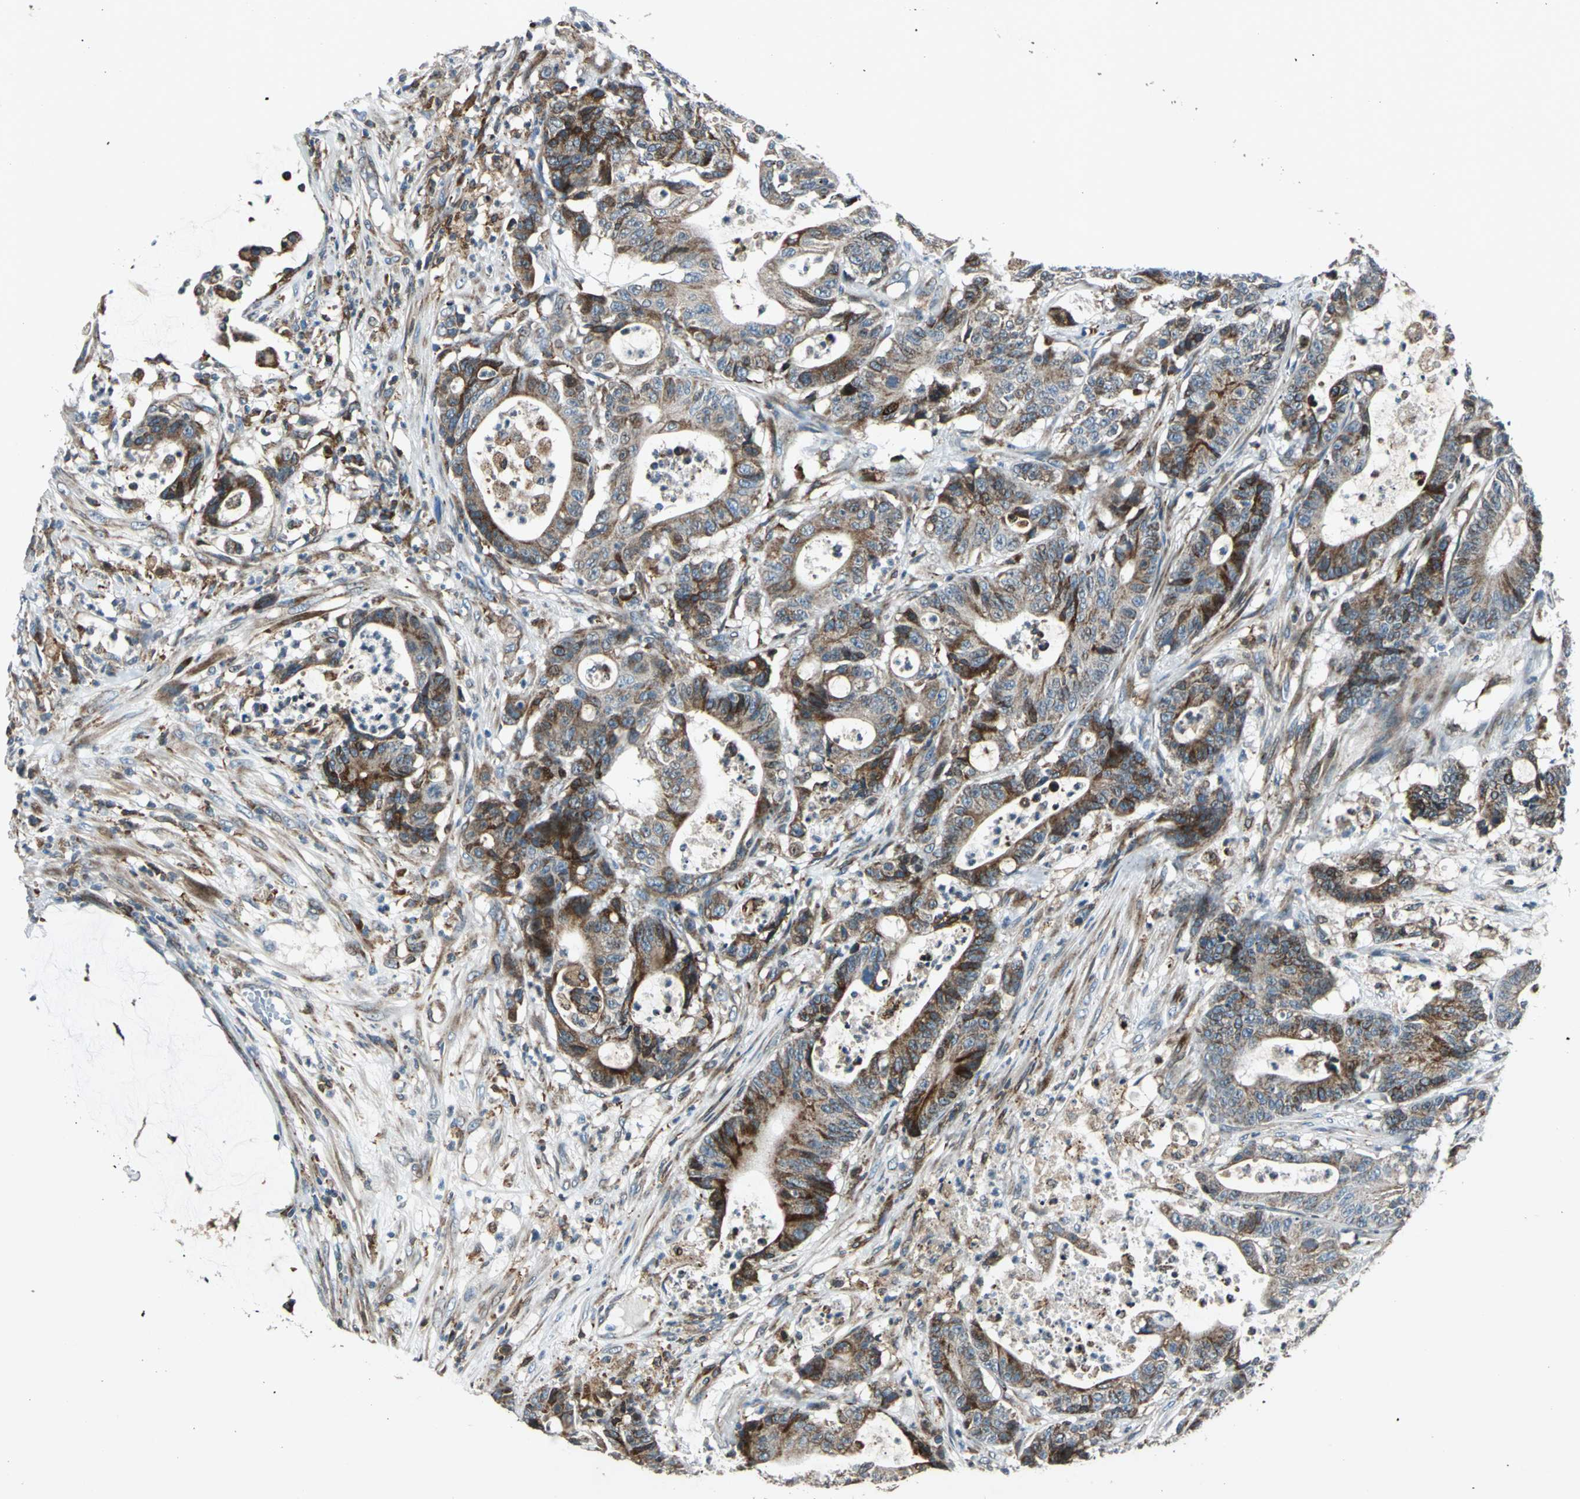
{"staining": {"intensity": "moderate", "quantity": "25%-75%", "location": "cytoplasmic/membranous"}, "tissue": "colorectal cancer", "cell_type": "Tumor cells", "image_type": "cancer", "snomed": [{"axis": "morphology", "description": "Adenocarcinoma, NOS"}, {"axis": "topography", "description": "Colon"}], "caption": "Immunohistochemical staining of adenocarcinoma (colorectal) exhibits moderate cytoplasmic/membranous protein staining in about 25%-75% of tumor cells. (DAB IHC with brightfield microscopy, high magnification).", "gene": "HTATIP2", "patient": {"sex": "female", "age": 84}}